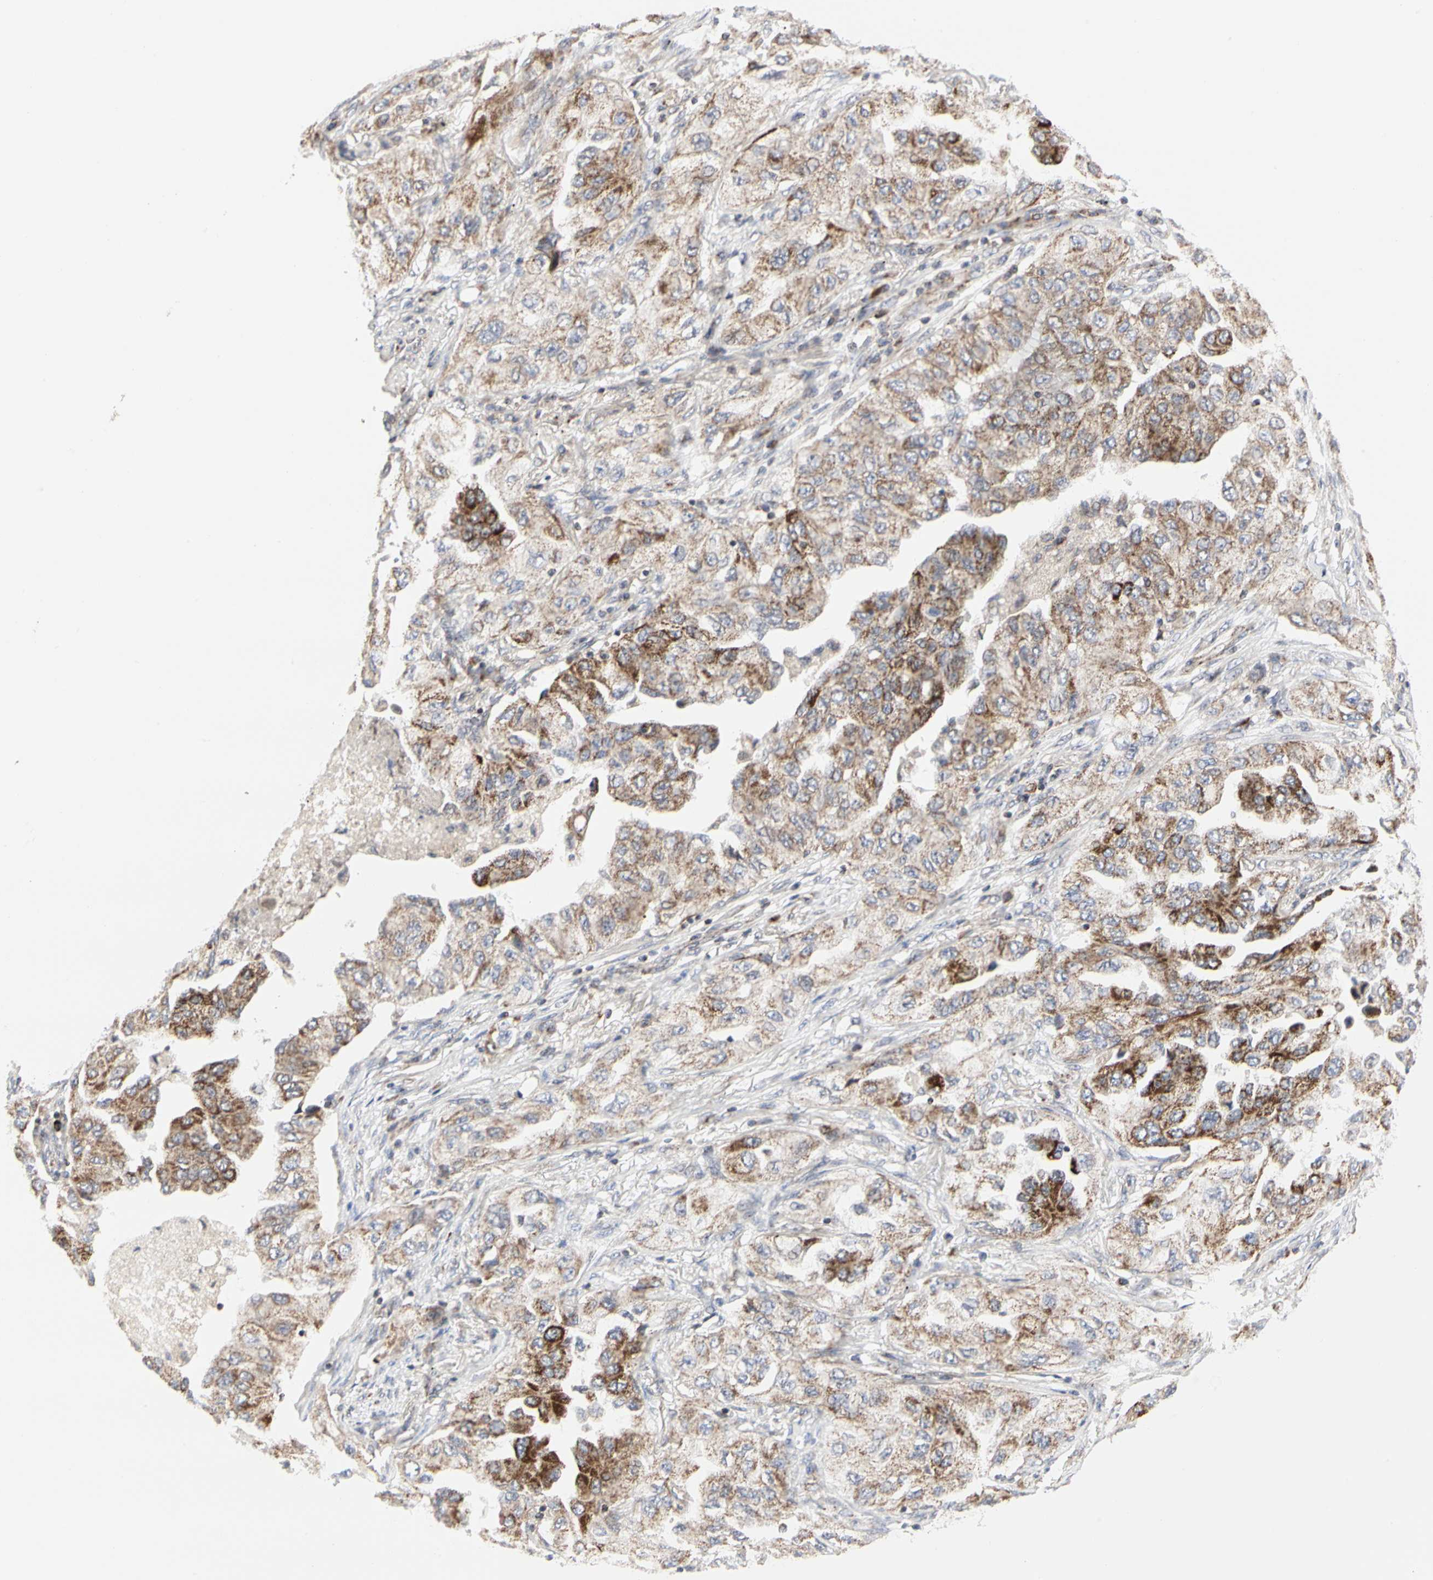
{"staining": {"intensity": "moderate", "quantity": ">75%", "location": "cytoplasmic/membranous"}, "tissue": "lung cancer", "cell_type": "Tumor cells", "image_type": "cancer", "snomed": [{"axis": "morphology", "description": "Adenocarcinoma, NOS"}, {"axis": "topography", "description": "Lung"}], "caption": "Human lung cancer (adenocarcinoma) stained for a protein (brown) reveals moderate cytoplasmic/membranous positive positivity in about >75% of tumor cells.", "gene": "TSKU", "patient": {"sex": "female", "age": 65}}